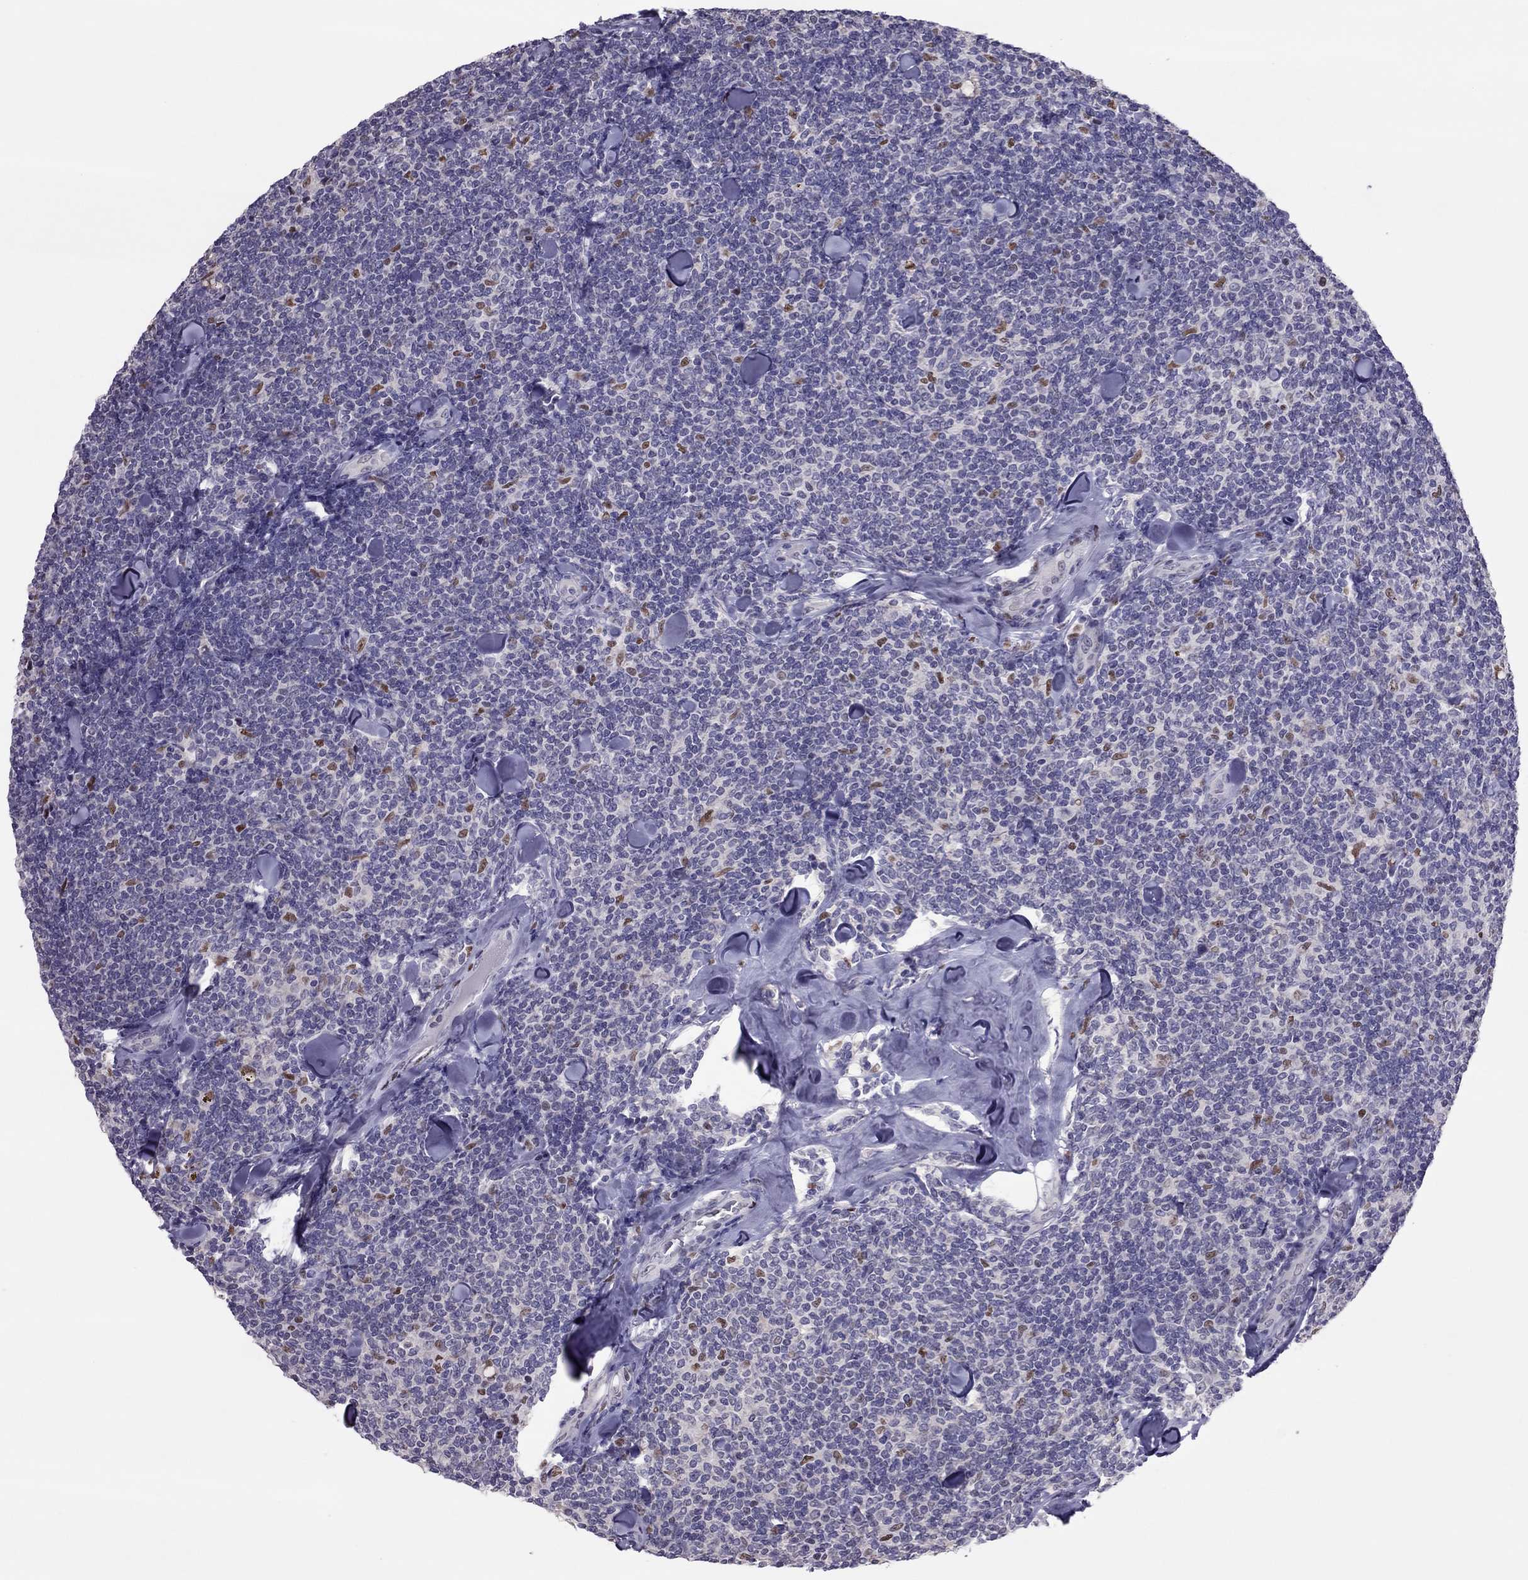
{"staining": {"intensity": "negative", "quantity": "none", "location": "none"}, "tissue": "lymphoma", "cell_type": "Tumor cells", "image_type": "cancer", "snomed": [{"axis": "morphology", "description": "Malignant lymphoma, non-Hodgkin's type, Low grade"}, {"axis": "topography", "description": "Lymph node"}], "caption": "This micrograph is of lymphoma stained with immunohistochemistry (IHC) to label a protein in brown with the nuclei are counter-stained blue. There is no expression in tumor cells.", "gene": "SPINT3", "patient": {"sex": "female", "age": 56}}